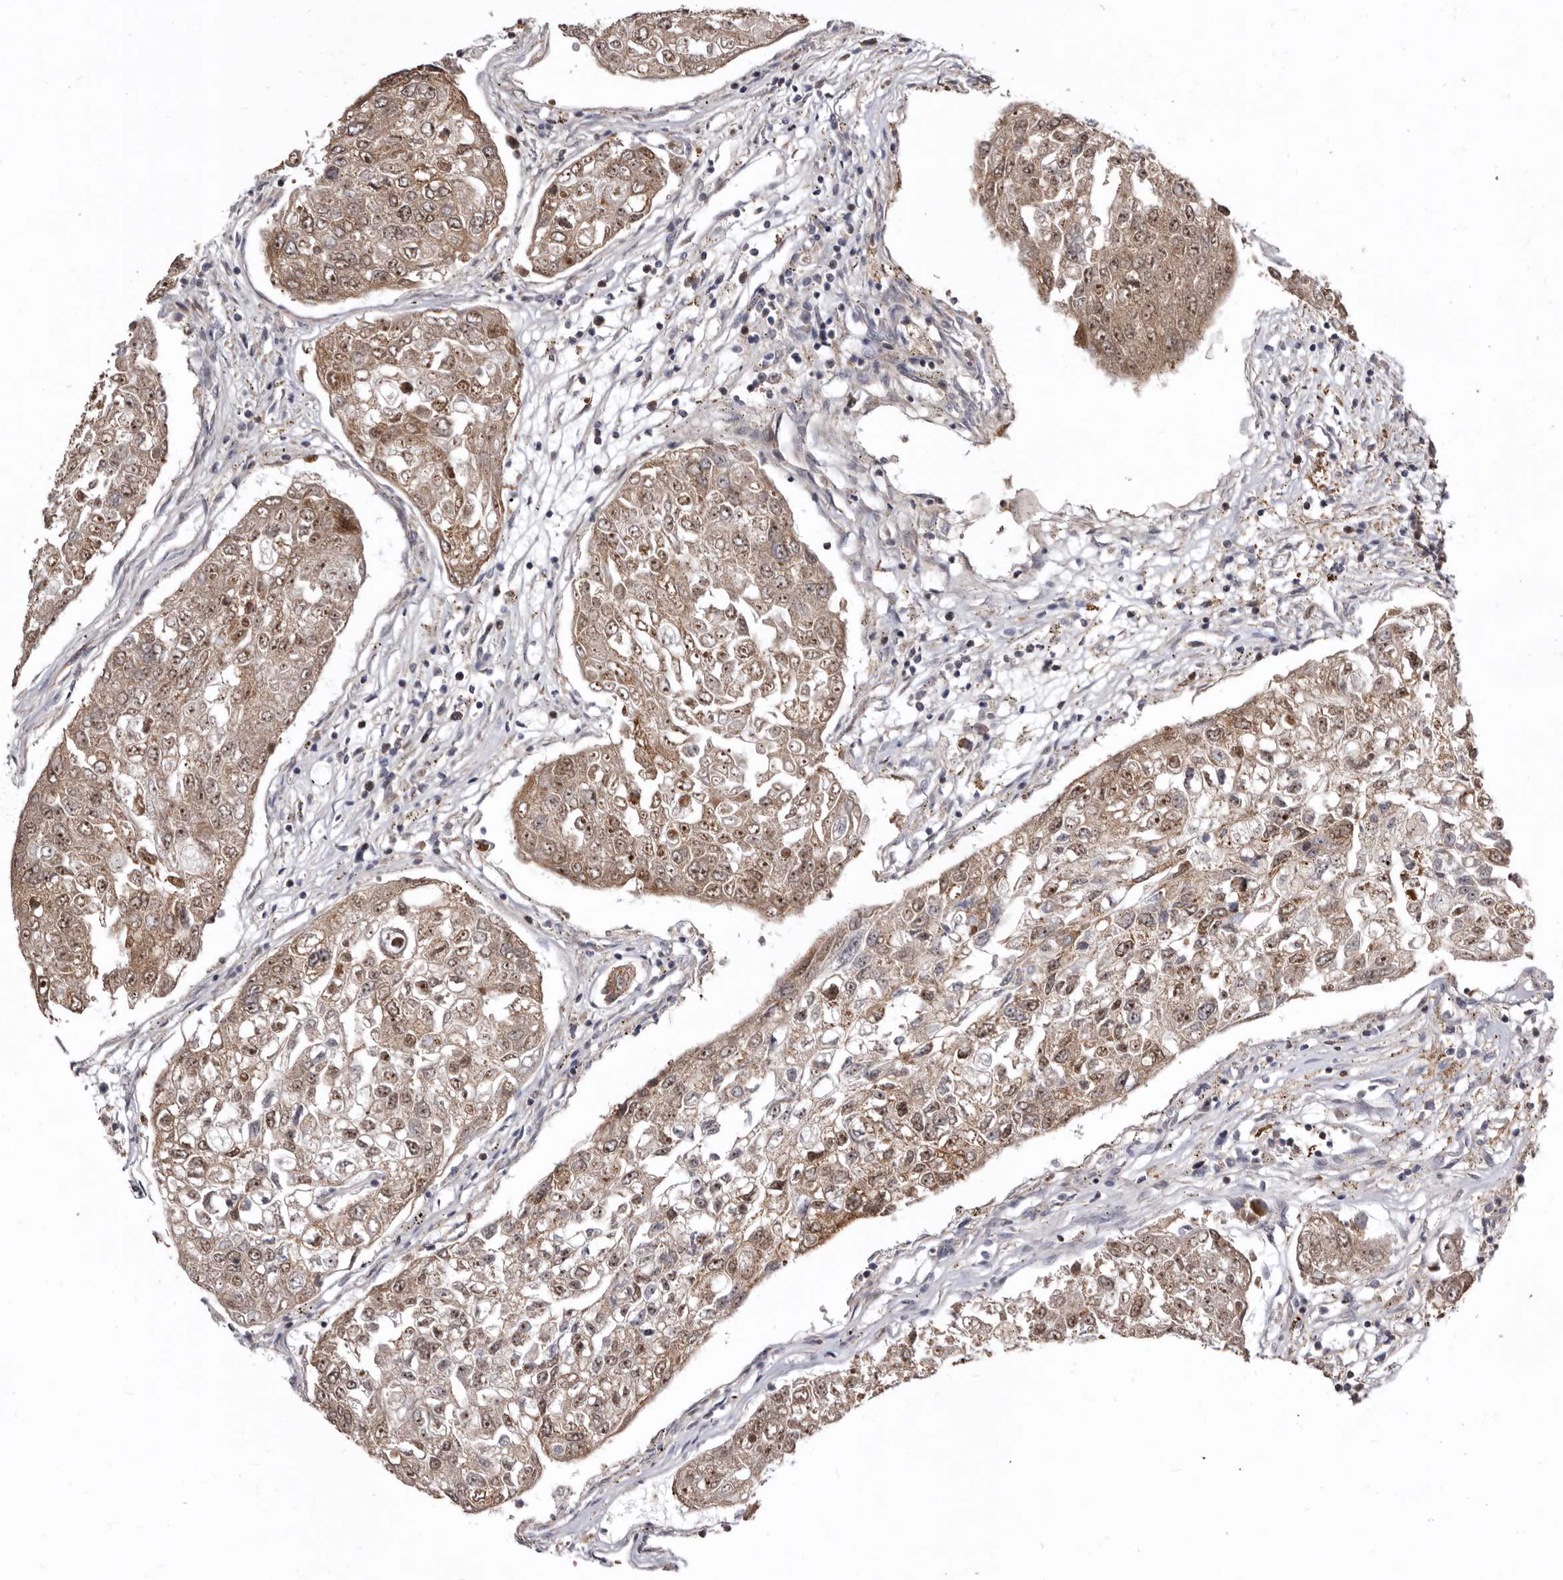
{"staining": {"intensity": "moderate", "quantity": ">75%", "location": "cytoplasmic/membranous,nuclear"}, "tissue": "urothelial cancer", "cell_type": "Tumor cells", "image_type": "cancer", "snomed": [{"axis": "morphology", "description": "Urothelial carcinoma, High grade"}, {"axis": "topography", "description": "Lymph node"}, {"axis": "topography", "description": "Urinary bladder"}], "caption": "Urothelial cancer stained with immunohistochemistry demonstrates moderate cytoplasmic/membranous and nuclear expression in about >75% of tumor cells.", "gene": "SMC4", "patient": {"sex": "male", "age": 51}}